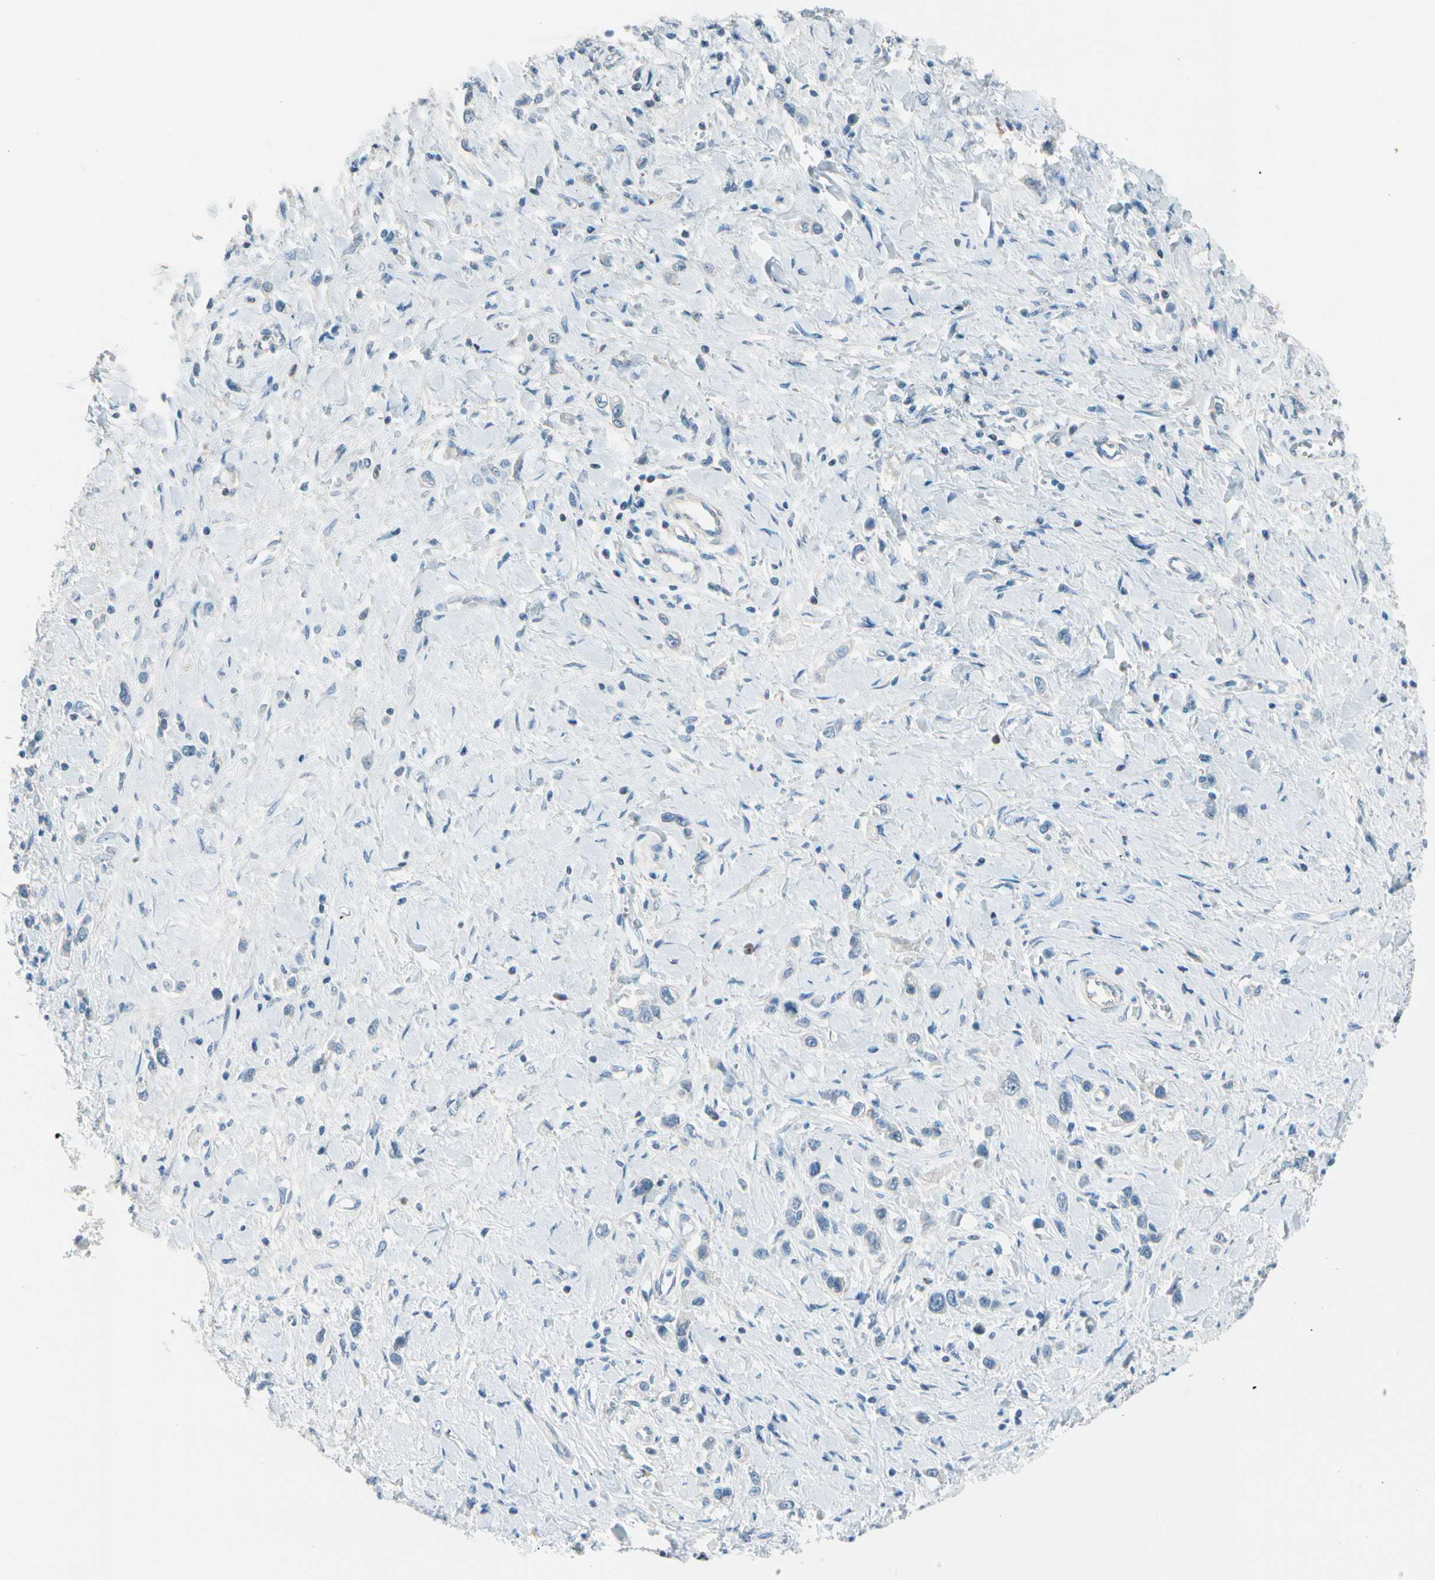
{"staining": {"intensity": "negative", "quantity": "none", "location": "none"}, "tissue": "stomach cancer", "cell_type": "Tumor cells", "image_type": "cancer", "snomed": [{"axis": "morphology", "description": "Normal tissue, NOS"}, {"axis": "morphology", "description": "Adenocarcinoma, NOS"}, {"axis": "topography", "description": "Stomach, upper"}, {"axis": "topography", "description": "Stomach"}], "caption": "IHC histopathology image of neoplastic tissue: human stomach cancer stained with DAB (3,3'-diaminobenzidine) demonstrates no significant protein expression in tumor cells.", "gene": "STK40", "patient": {"sex": "female", "age": 65}}